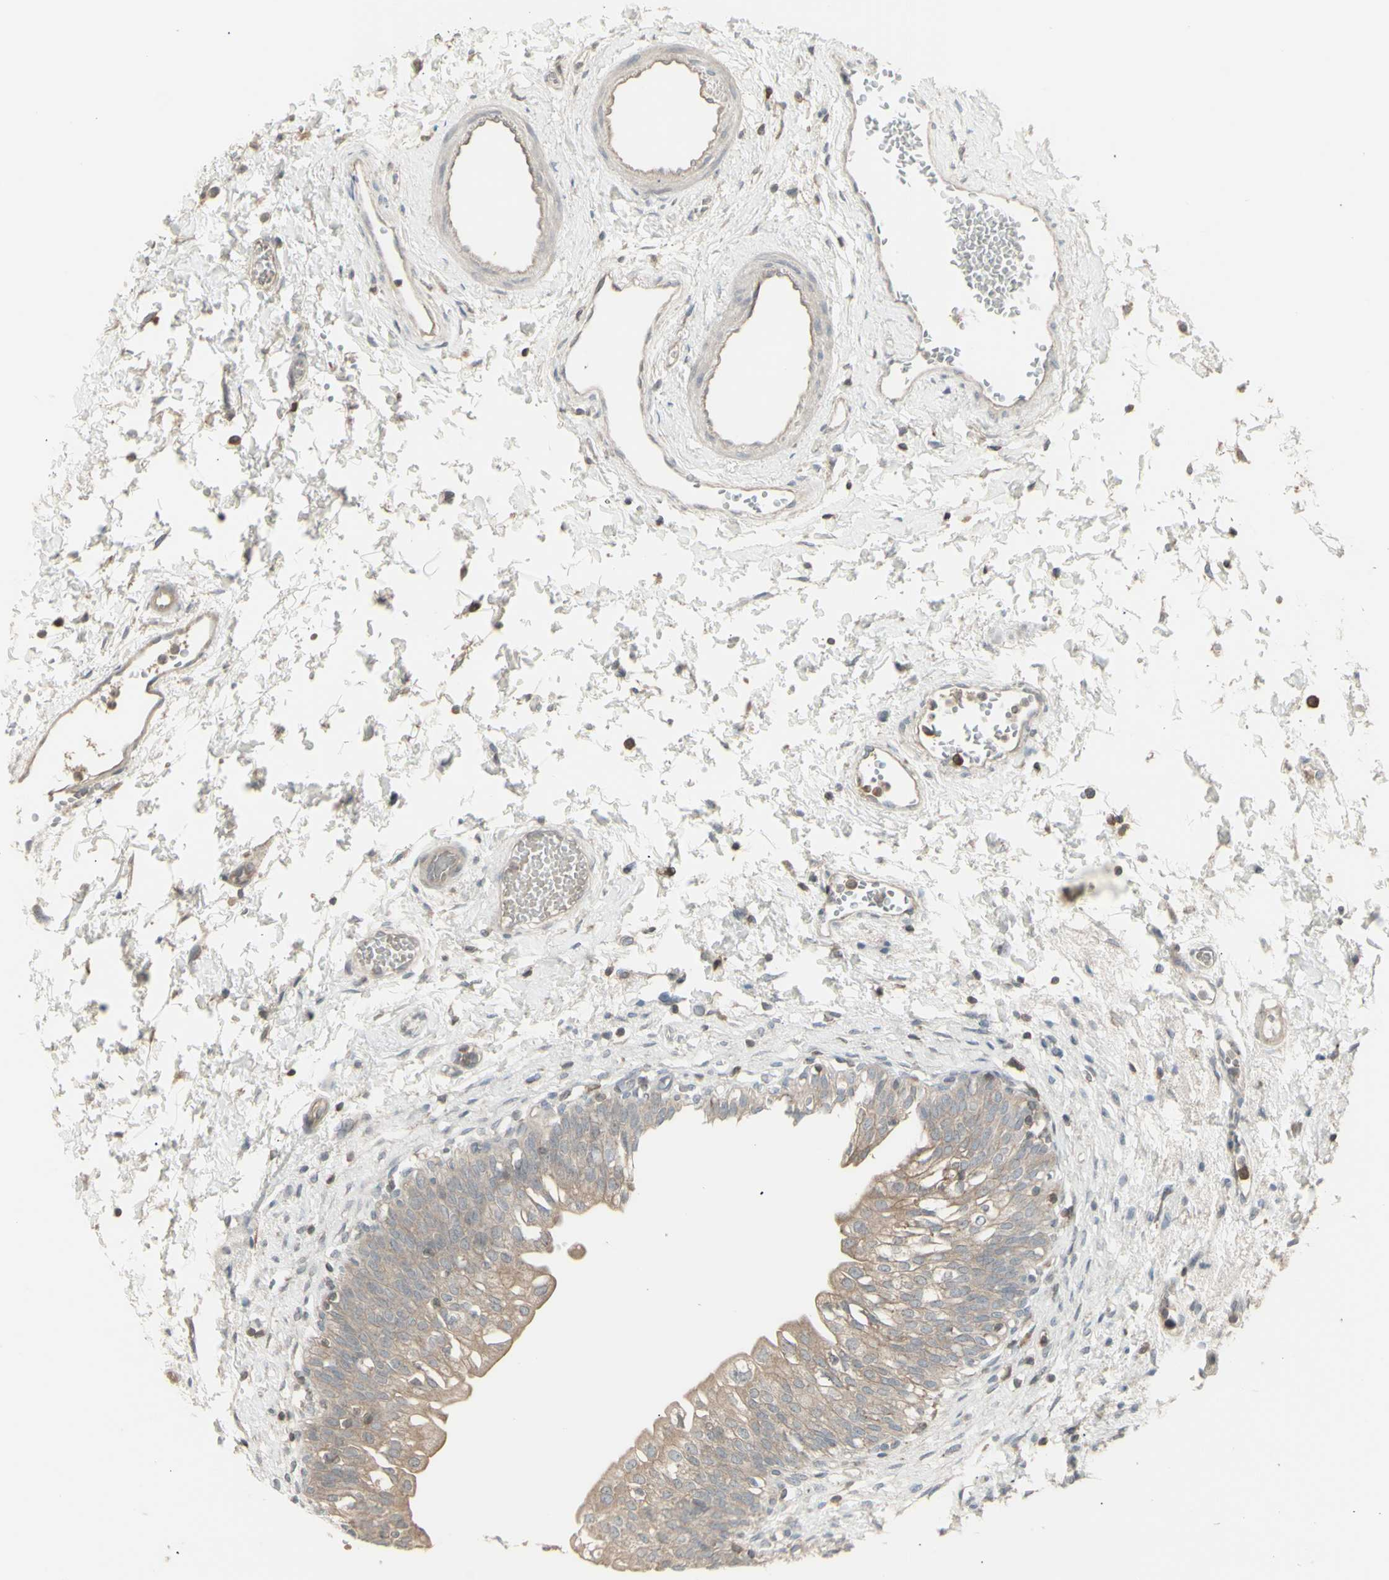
{"staining": {"intensity": "weak", "quantity": ">75%", "location": "cytoplasmic/membranous"}, "tissue": "urinary bladder", "cell_type": "Urothelial cells", "image_type": "normal", "snomed": [{"axis": "morphology", "description": "Normal tissue, NOS"}, {"axis": "topography", "description": "Urinary bladder"}], "caption": "A low amount of weak cytoplasmic/membranous staining is appreciated in about >75% of urothelial cells in unremarkable urinary bladder.", "gene": "CSK", "patient": {"sex": "male", "age": 55}}